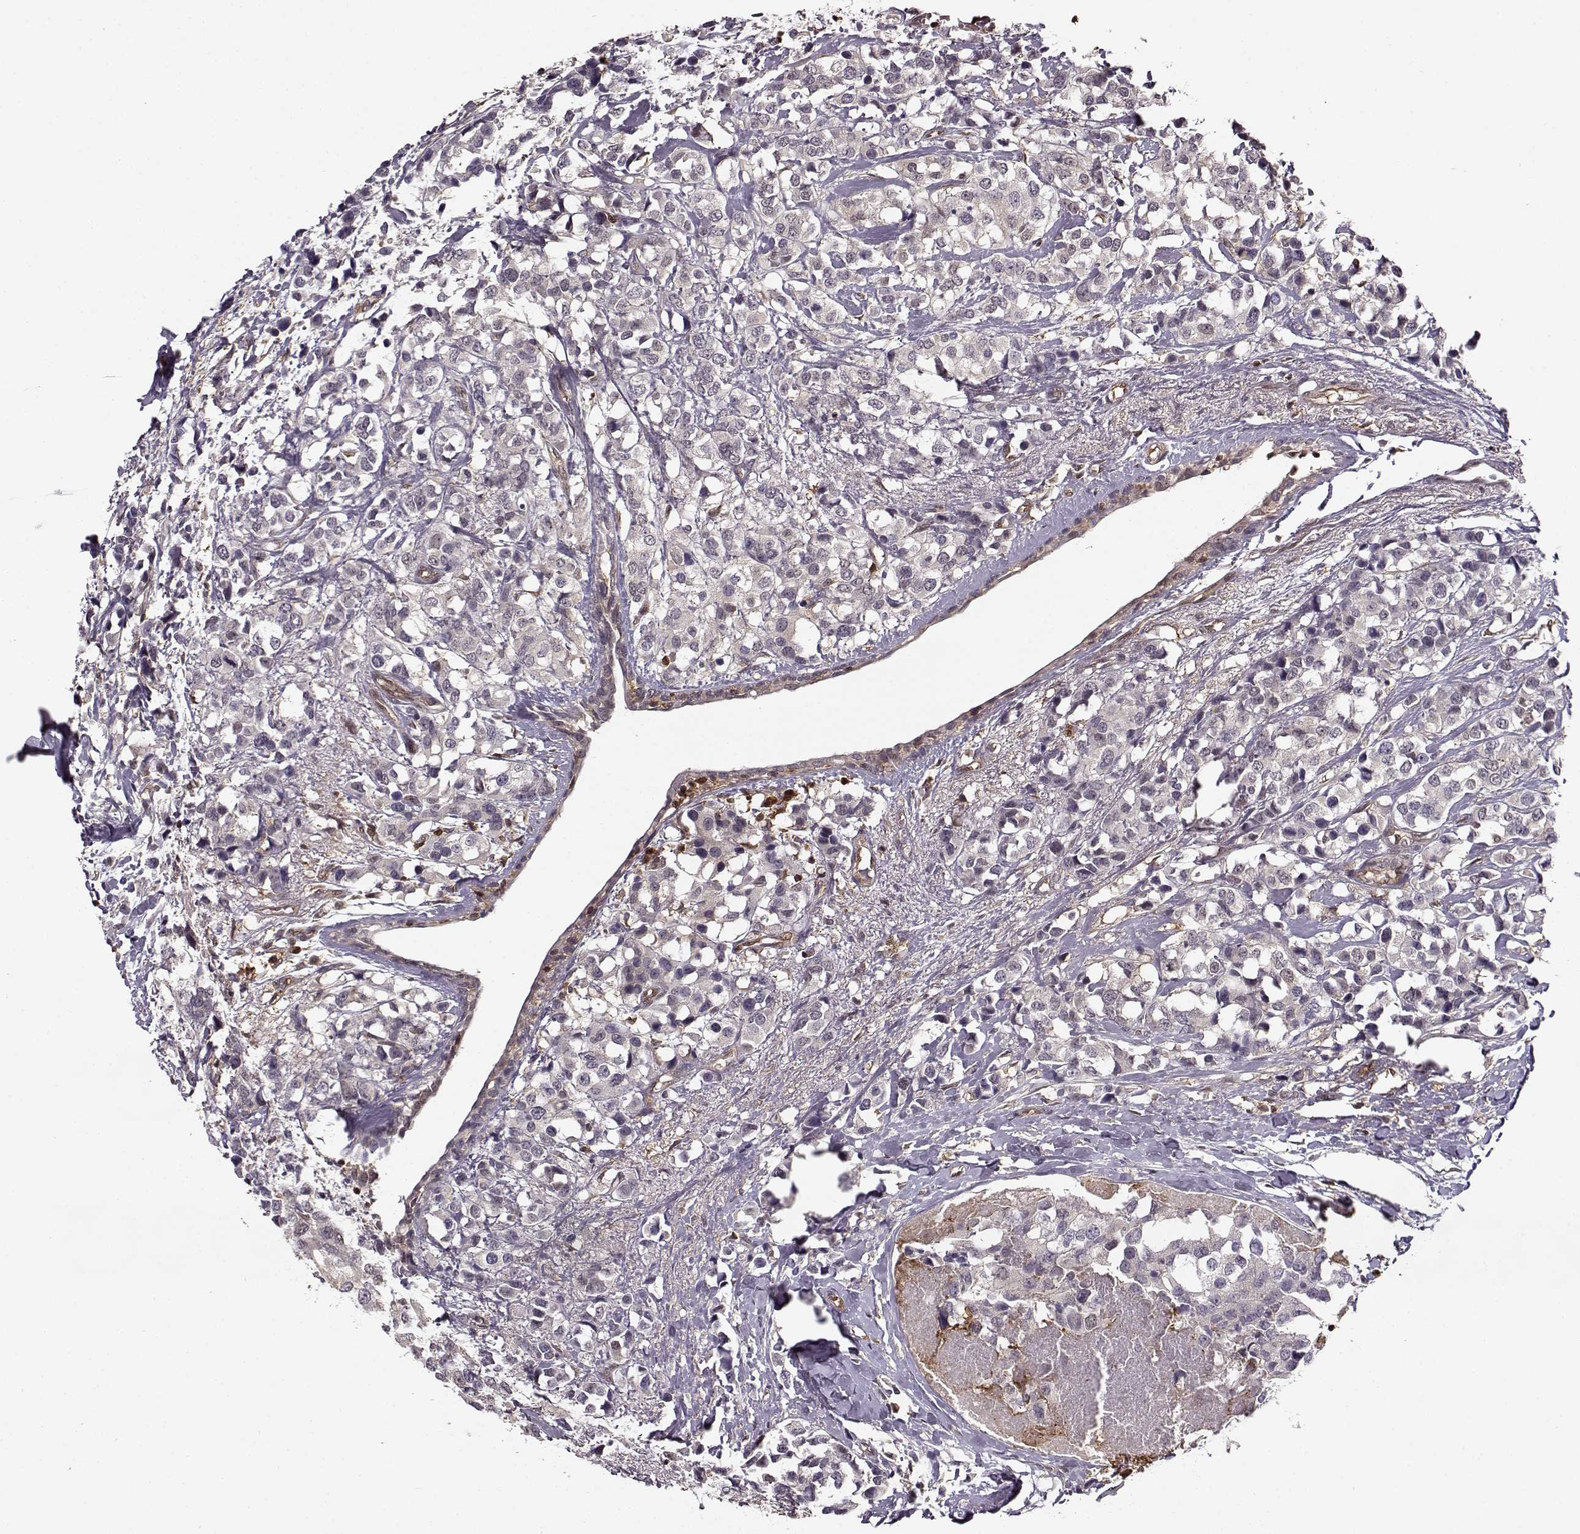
{"staining": {"intensity": "negative", "quantity": "none", "location": "none"}, "tissue": "breast cancer", "cell_type": "Tumor cells", "image_type": "cancer", "snomed": [{"axis": "morphology", "description": "Lobular carcinoma"}, {"axis": "topography", "description": "Breast"}], "caption": "This is an IHC photomicrograph of breast cancer. There is no positivity in tumor cells.", "gene": "MFSD1", "patient": {"sex": "female", "age": 59}}